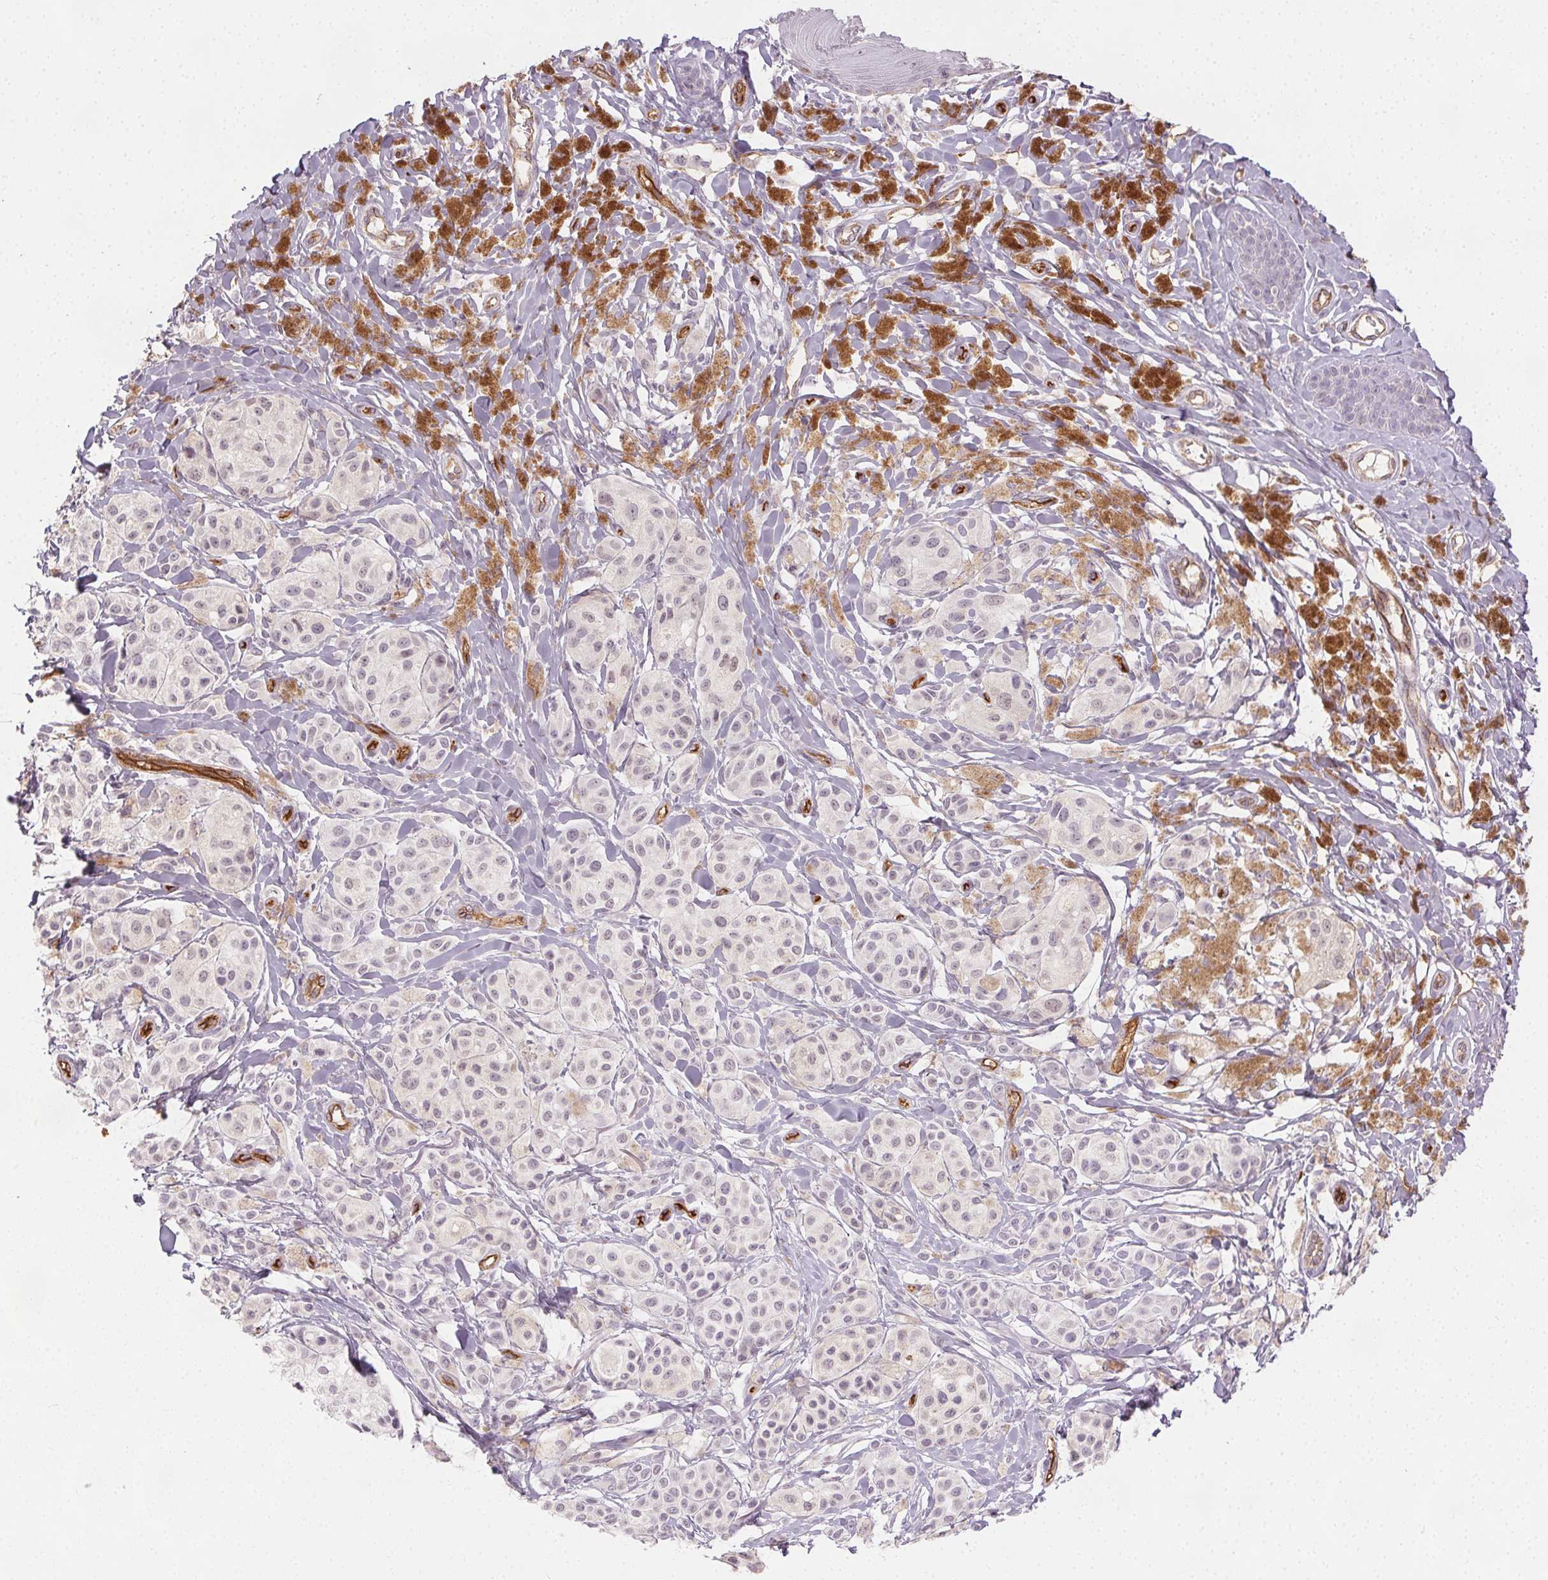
{"staining": {"intensity": "negative", "quantity": "none", "location": "none"}, "tissue": "melanoma", "cell_type": "Tumor cells", "image_type": "cancer", "snomed": [{"axis": "morphology", "description": "Malignant melanoma, NOS"}, {"axis": "topography", "description": "Skin"}], "caption": "There is no significant expression in tumor cells of malignant melanoma.", "gene": "PODXL", "patient": {"sex": "female", "age": 80}}